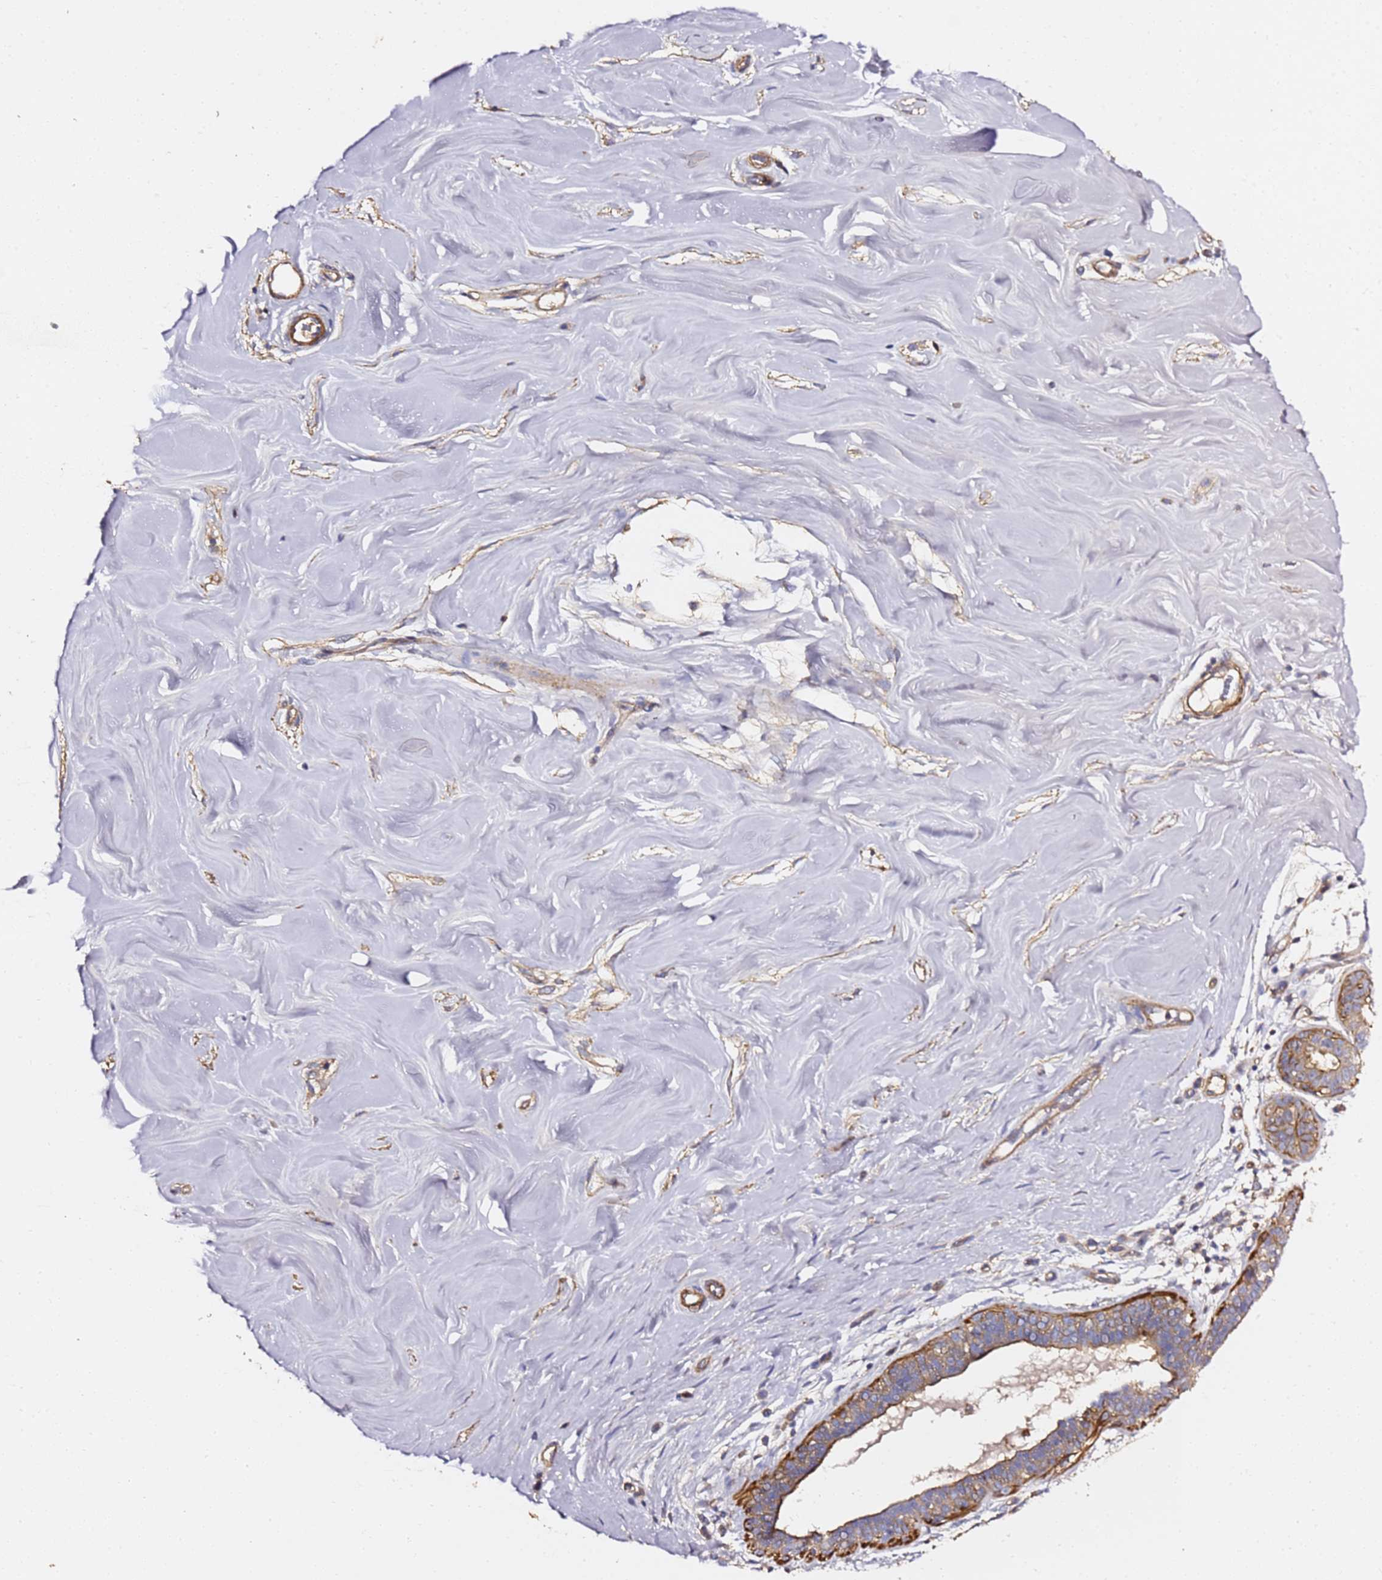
{"staining": {"intensity": "moderate", "quantity": "<25%", "location": "cytoplasmic/membranous"}, "tissue": "soft tissue", "cell_type": "Chondrocytes", "image_type": "normal", "snomed": [{"axis": "morphology", "description": "Normal tissue, NOS"}, {"axis": "topography", "description": "Breast"}], "caption": "This image shows immunohistochemistry (IHC) staining of unremarkable human soft tissue, with low moderate cytoplasmic/membranous positivity in approximately <25% of chondrocytes.", "gene": "ZFP36L2", "patient": {"sex": "female", "age": 26}}